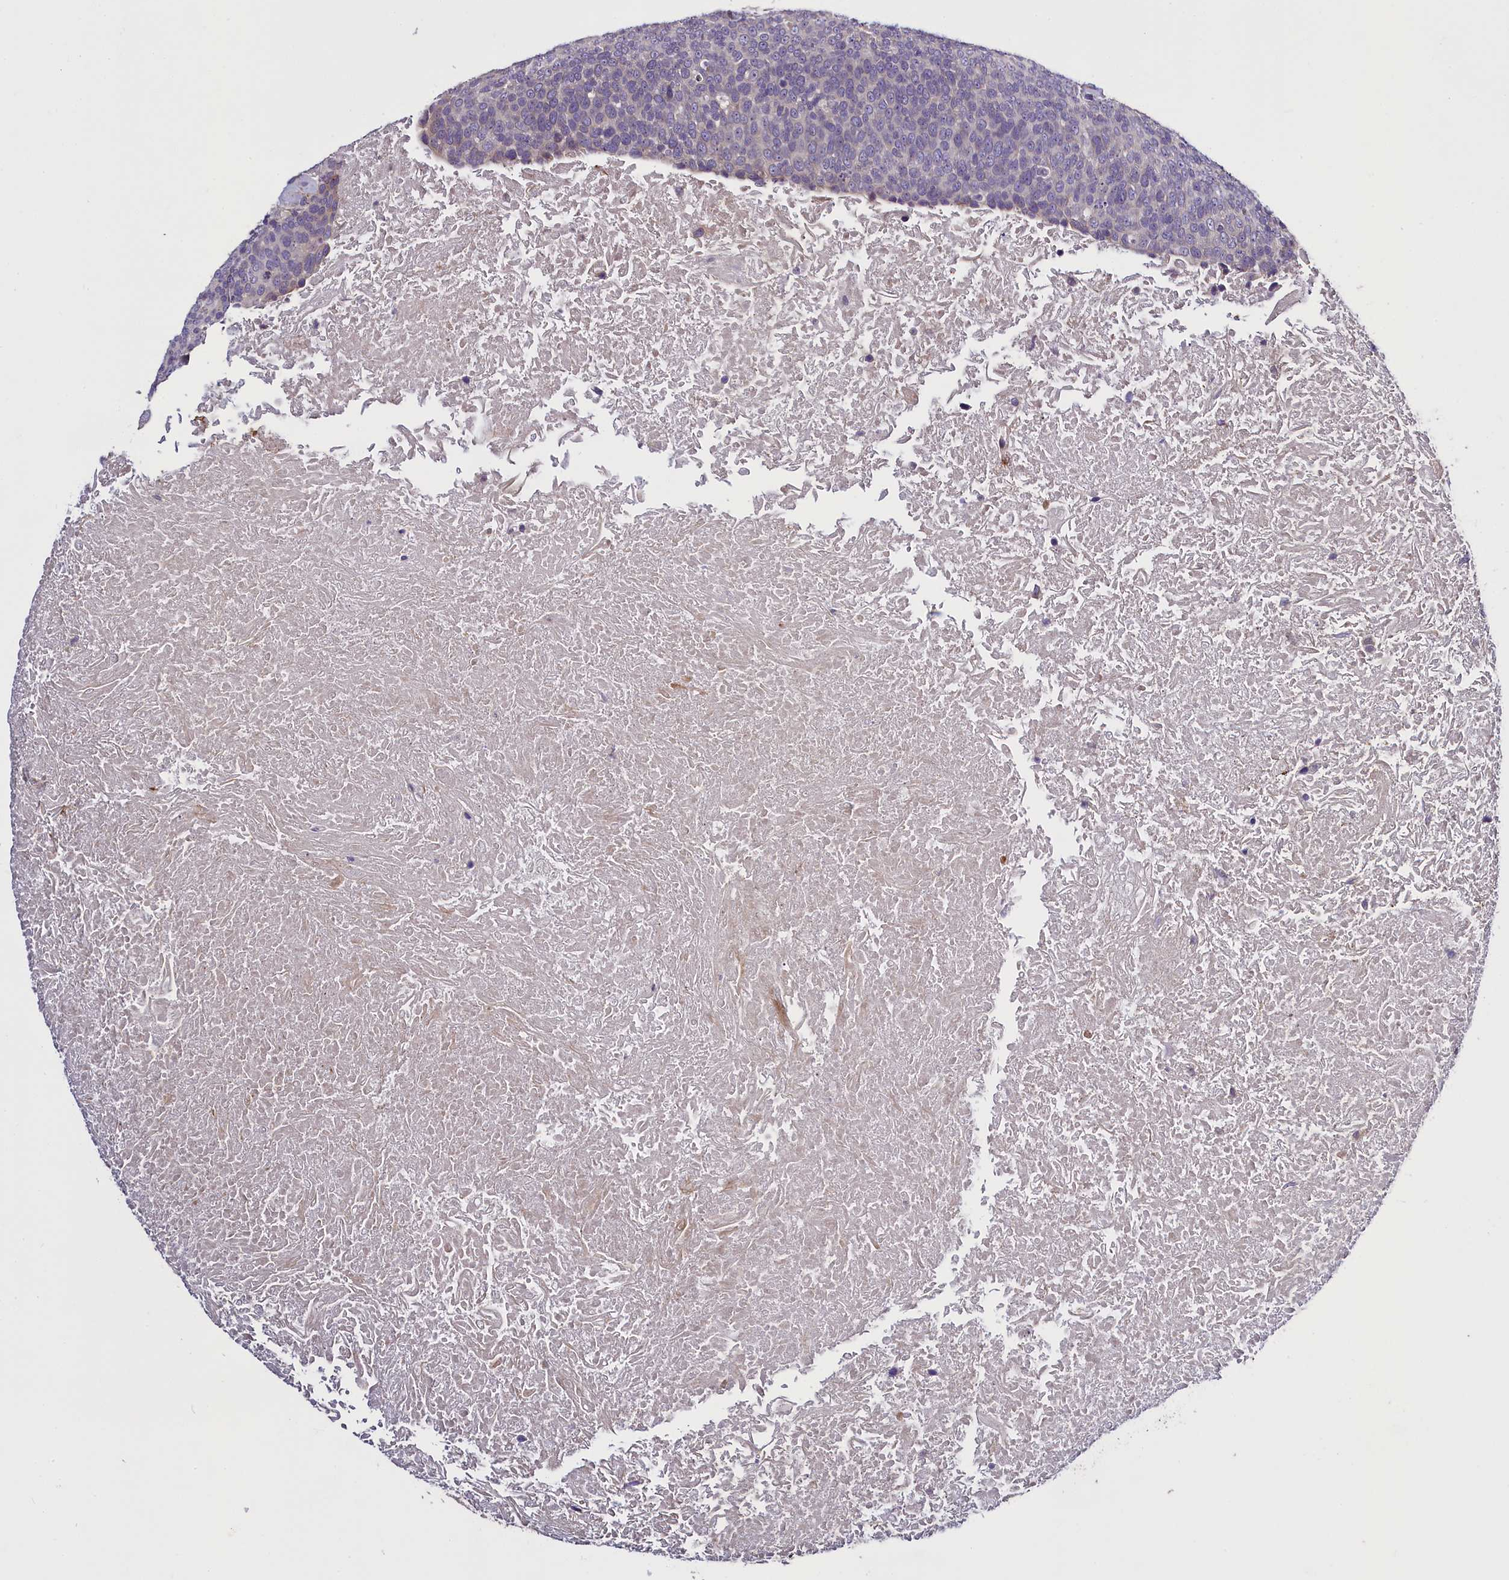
{"staining": {"intensity": "negative", "quantity": "none", "location": "none"}, "tissue": "head and neck cancer", "cell_type": "Tumor cells", "image_type": "cancer", "snomed": [{"axis": "morphology", "description": "Squamous cell carcinoma, NOS"}, {"axis": "morphology", "description": "Squamous cell carcinoma, metastatic, NOS"}, {"axis": "topography", "description": "Lymph node"}, {"axis": "topography", "description": "Head-Neck"}], "caption": "Tumor cells show no significant expression in head and neck cancer (metastatic squamous cell carcinoma). (Brightfield microscopy of DAB immunohistochemistry at high magnification).", "gene": "MRC2", "patient": {"sex": "male", "age": 62}}